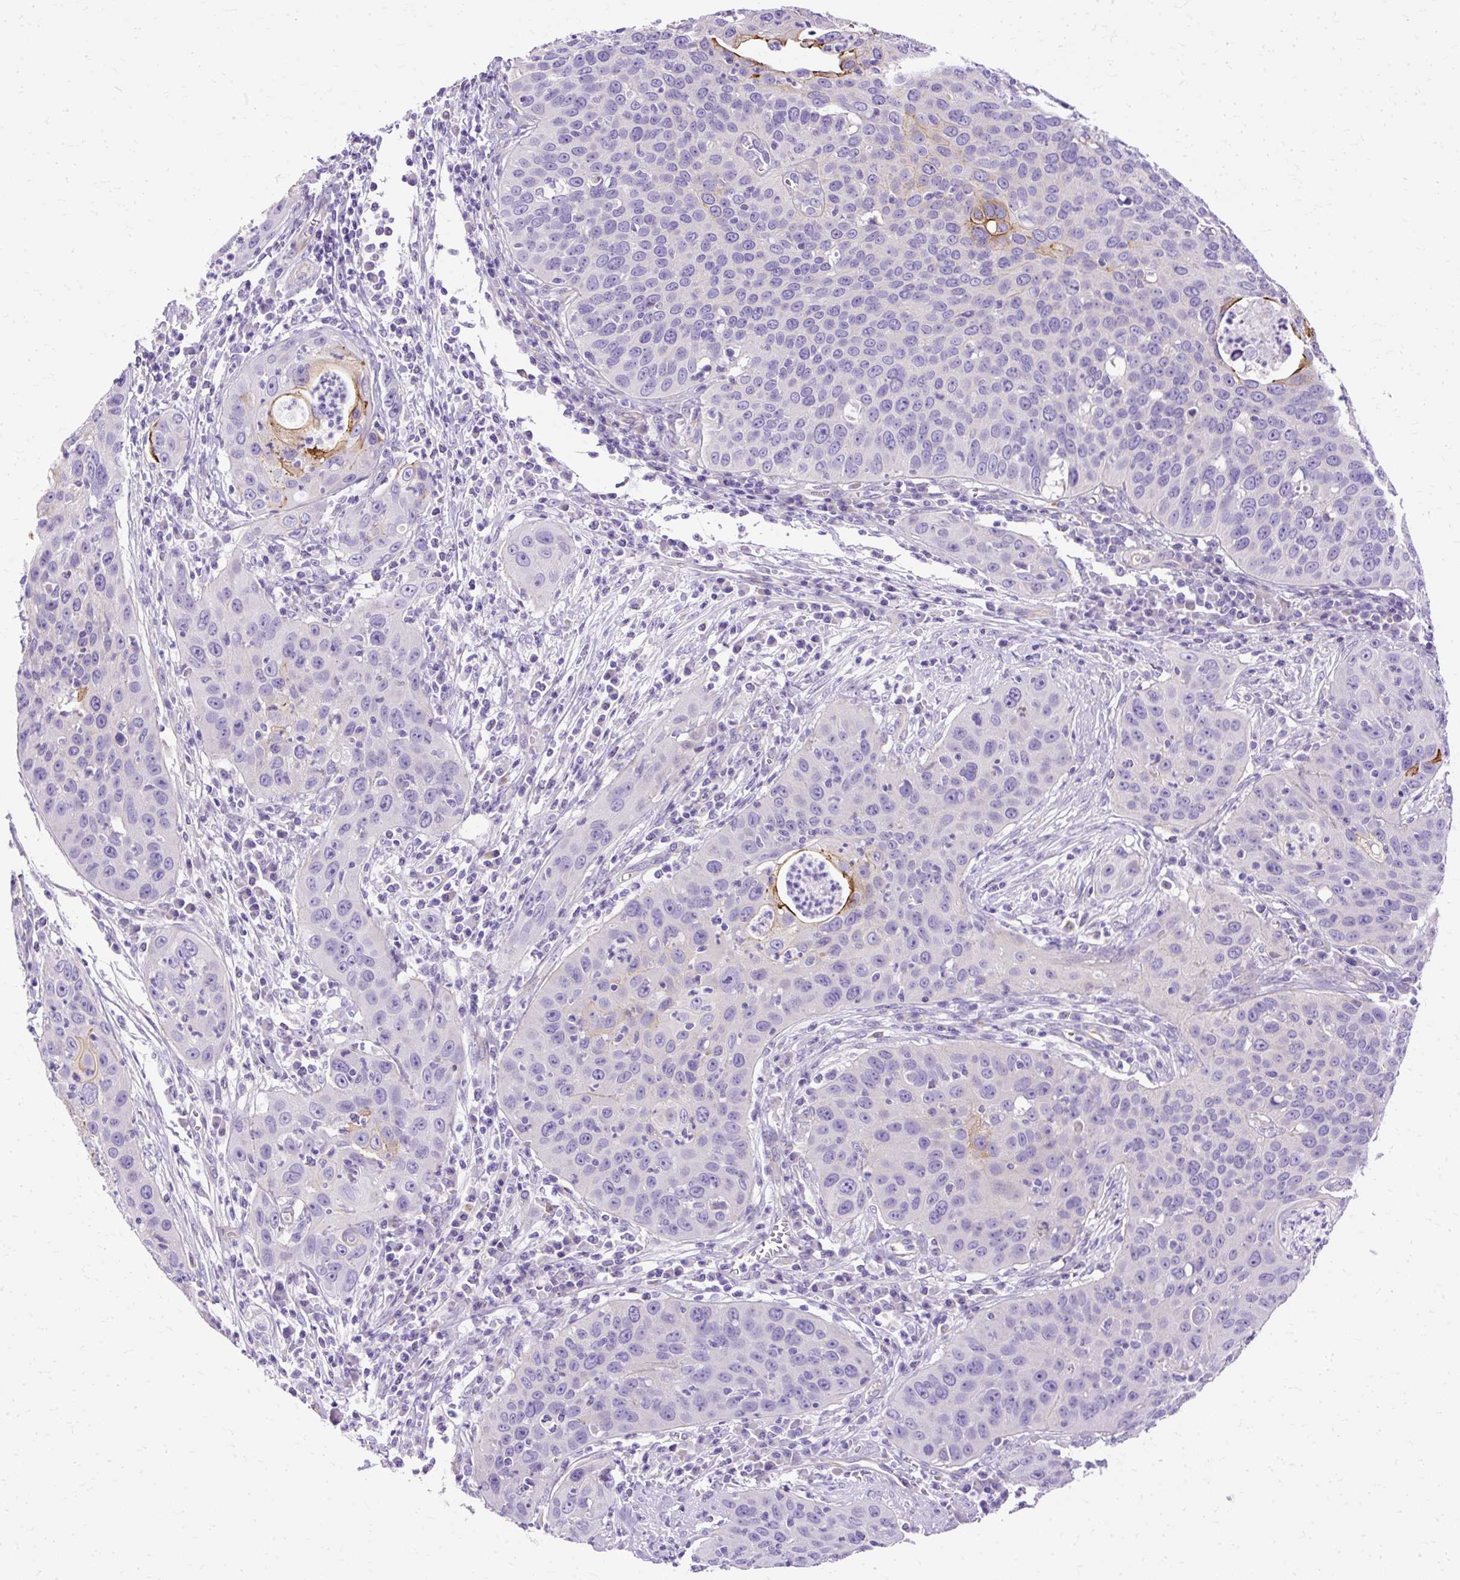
{"staining": {"intensity": "negative", "quantity": "none", "location": "none"}, "tissue": "cervical cancer", "cell_type": "Tumor cells", "image_type": "cancer", "snomed": [{"axis": "morphology", "description": "Squamous cell carcinoma, NOS"}, {"axis": "topography", "description": "Cervix"}], "caption": "This is an immunohistochemistry histopathology image of human cervical cancer. There is no positivity in tumor cells.", "gene": "MYO6", "patient": {"sex": "female", "age": 36}}